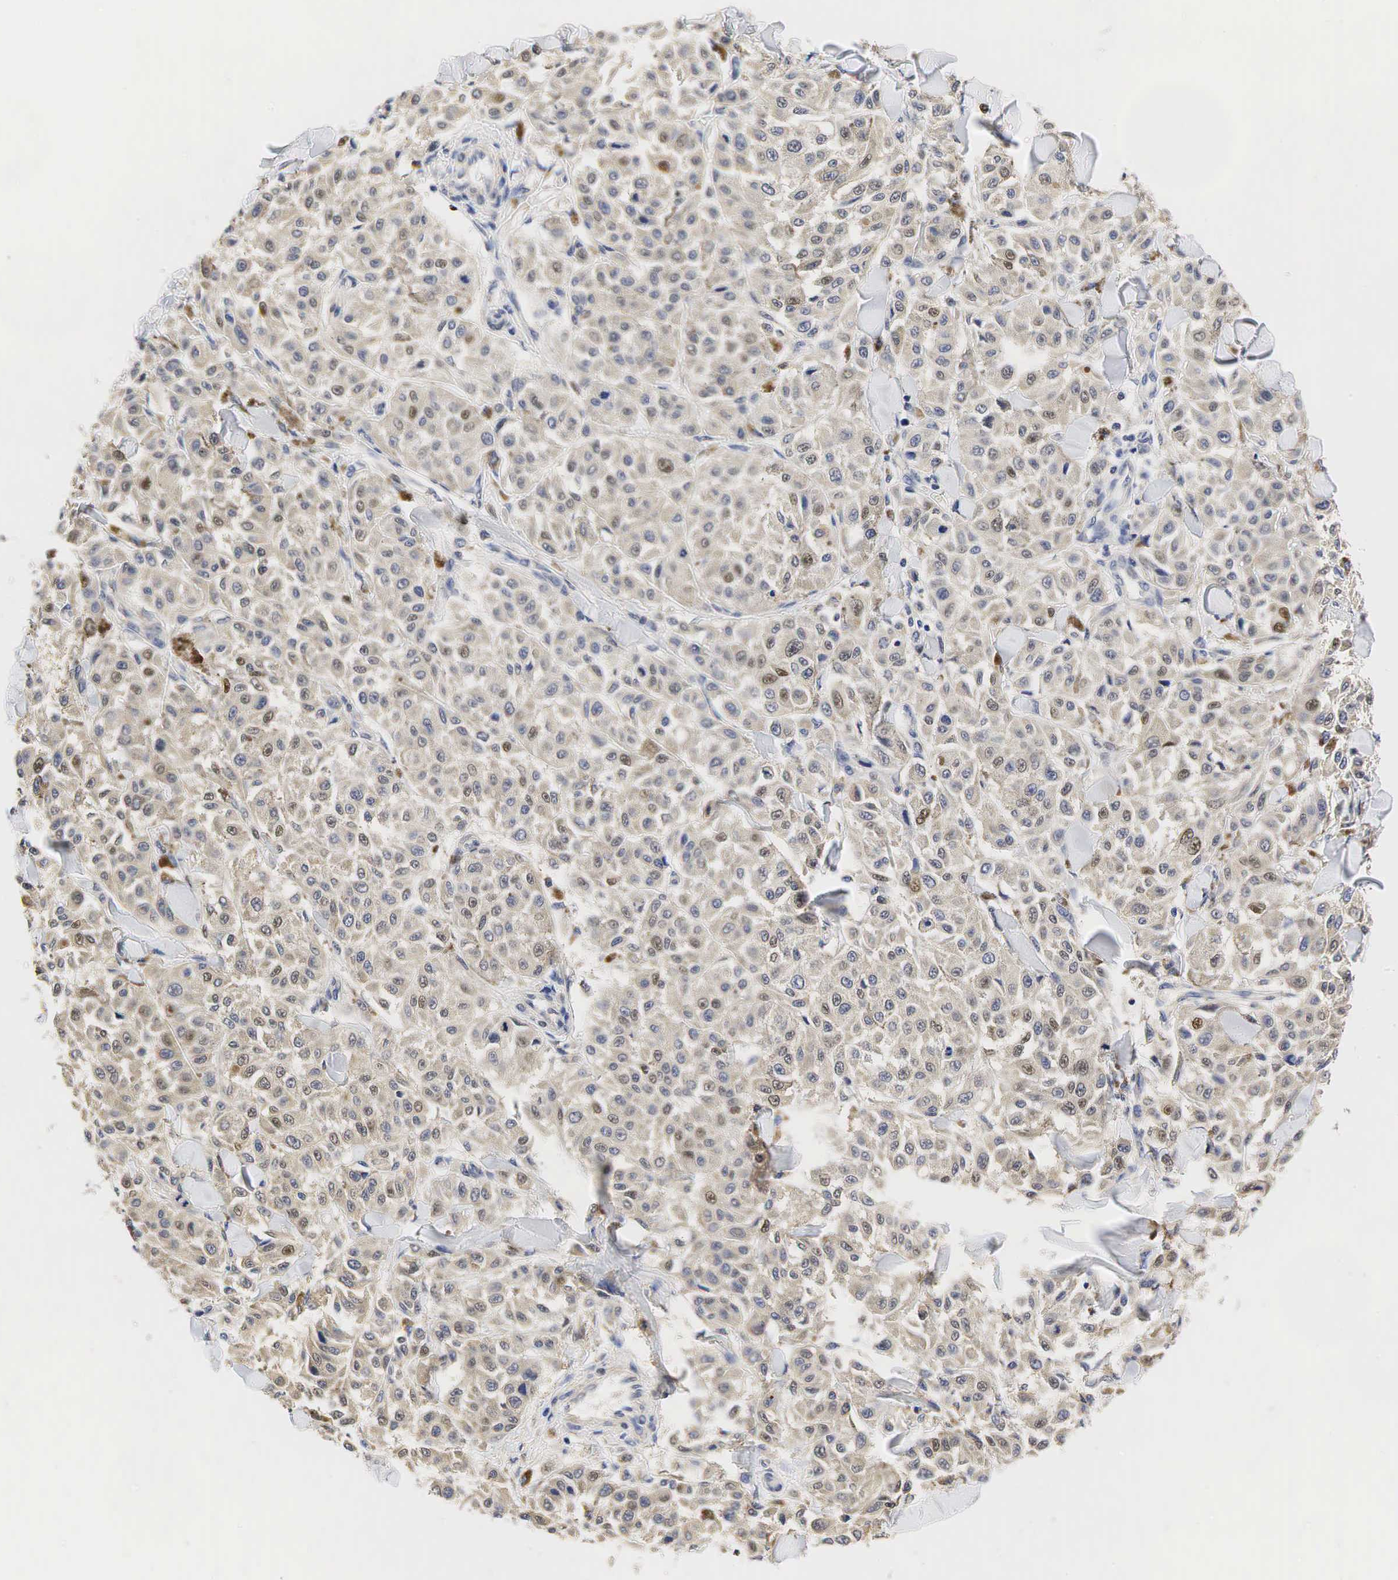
{"staining": {"intensity": "moderate", "quantity": "<25%", "location": "nuclear"}, "tissue": "melanoma", "cell_type": "Tumor cells", "image_type": "cancer", "snomed": [{"axis": "morphology", "description": "Malignant melanoma, NOS"}, {"axis": "topography", "description": "Skin"}], "caption": "Melanoma stained for a protein (brown) exhibits moderate nuclear positive staining in approximately <25% of tumor cells.", "gene": "CCND1", "patient": {"sex": "female", "age": 64}}